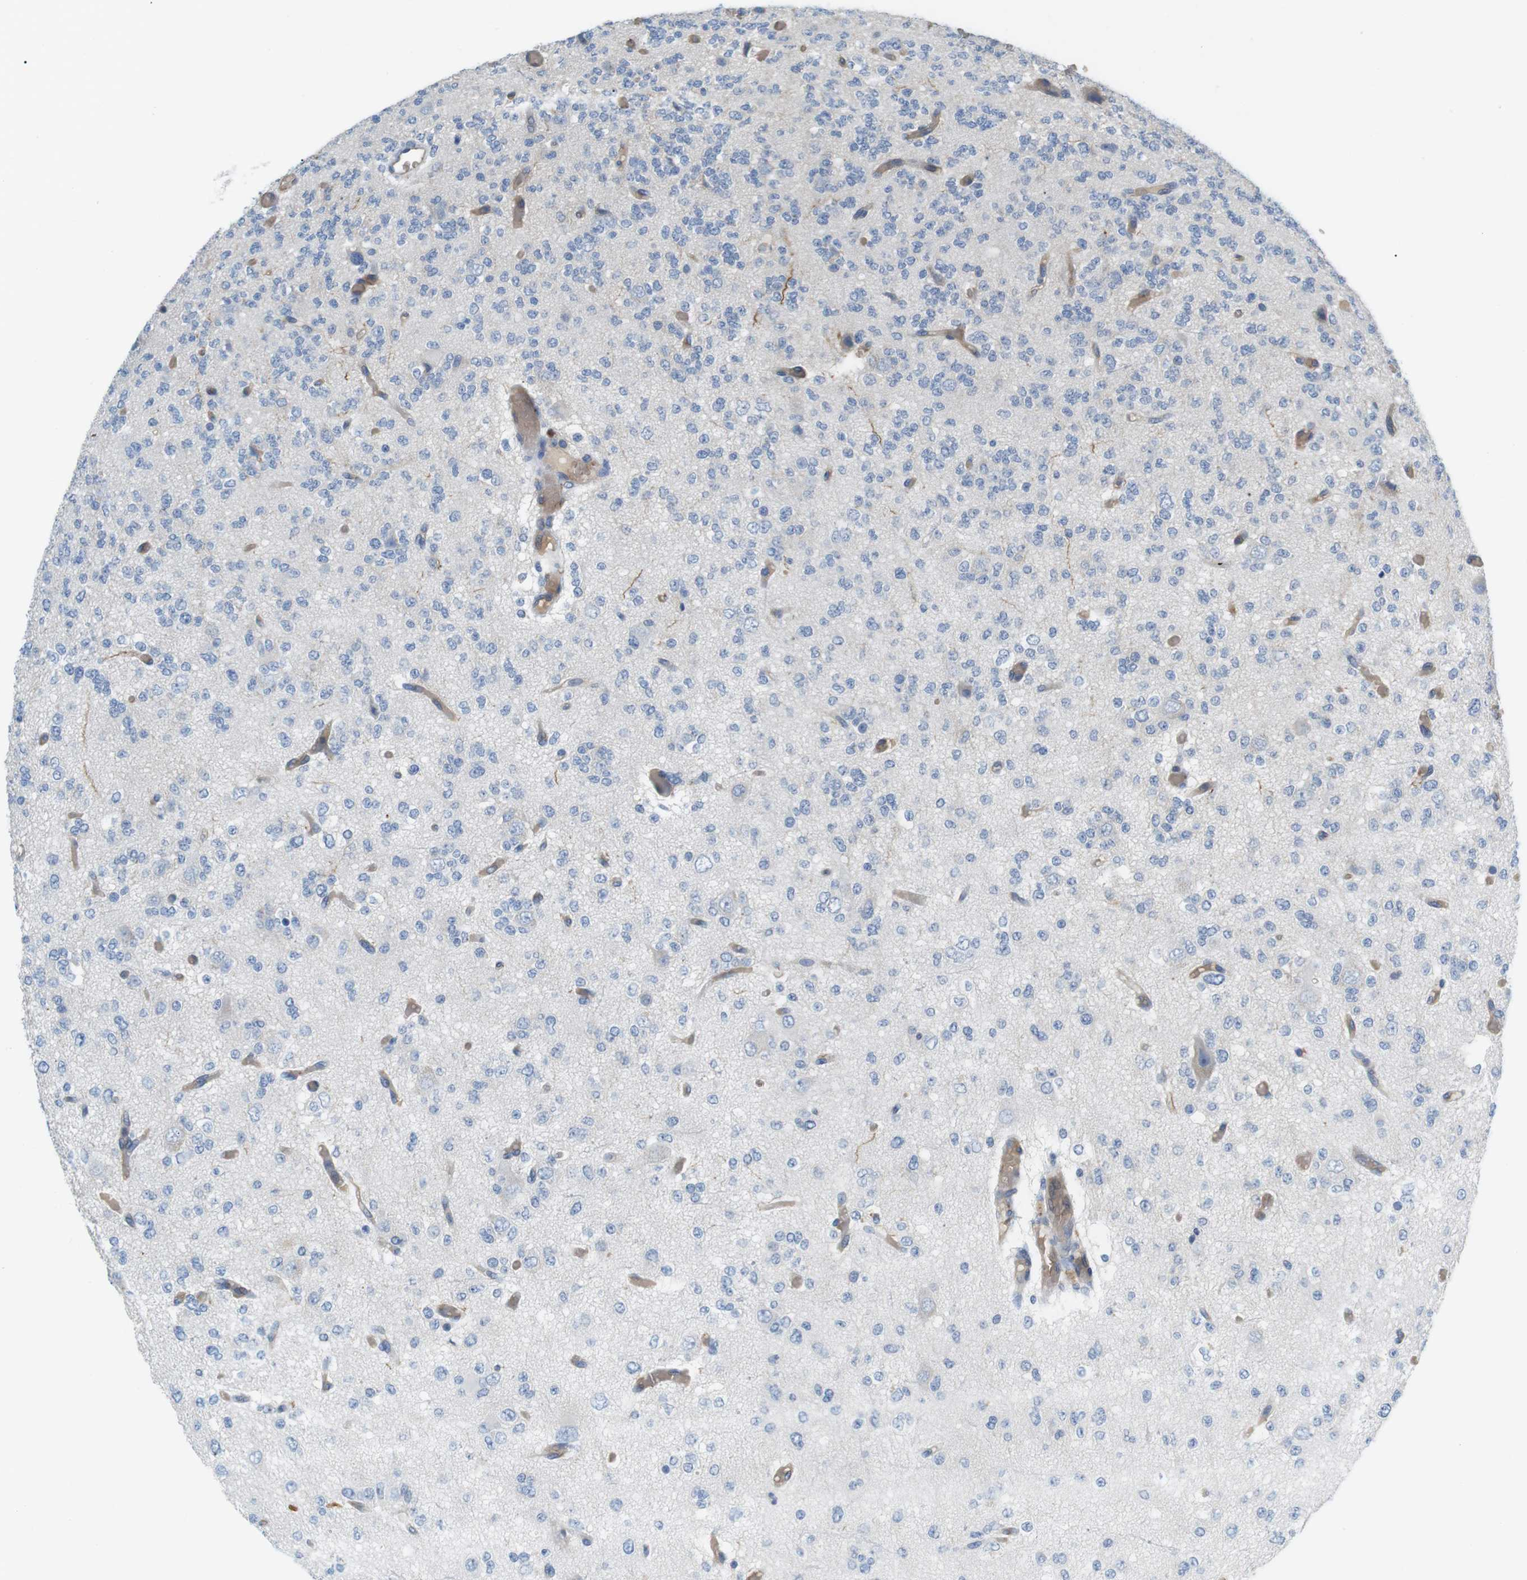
{"staining": {"intensity": "negative", "quantity": "none", "location": "none"}, "tissue": "glioma", "cell_type": "Tumor cells", "image_type": "cancer", "snomed": [{"axis": "morphology", "description": "Glioma, malignant, Low grade"}, {"axis": "topography", "description": "Brain"}], "caption": "Histopathology image shows no significant protein positivity in tumor cells of glioma.", "gene": "ADCY10", "patient": {"sex": "male", "age": 38}}